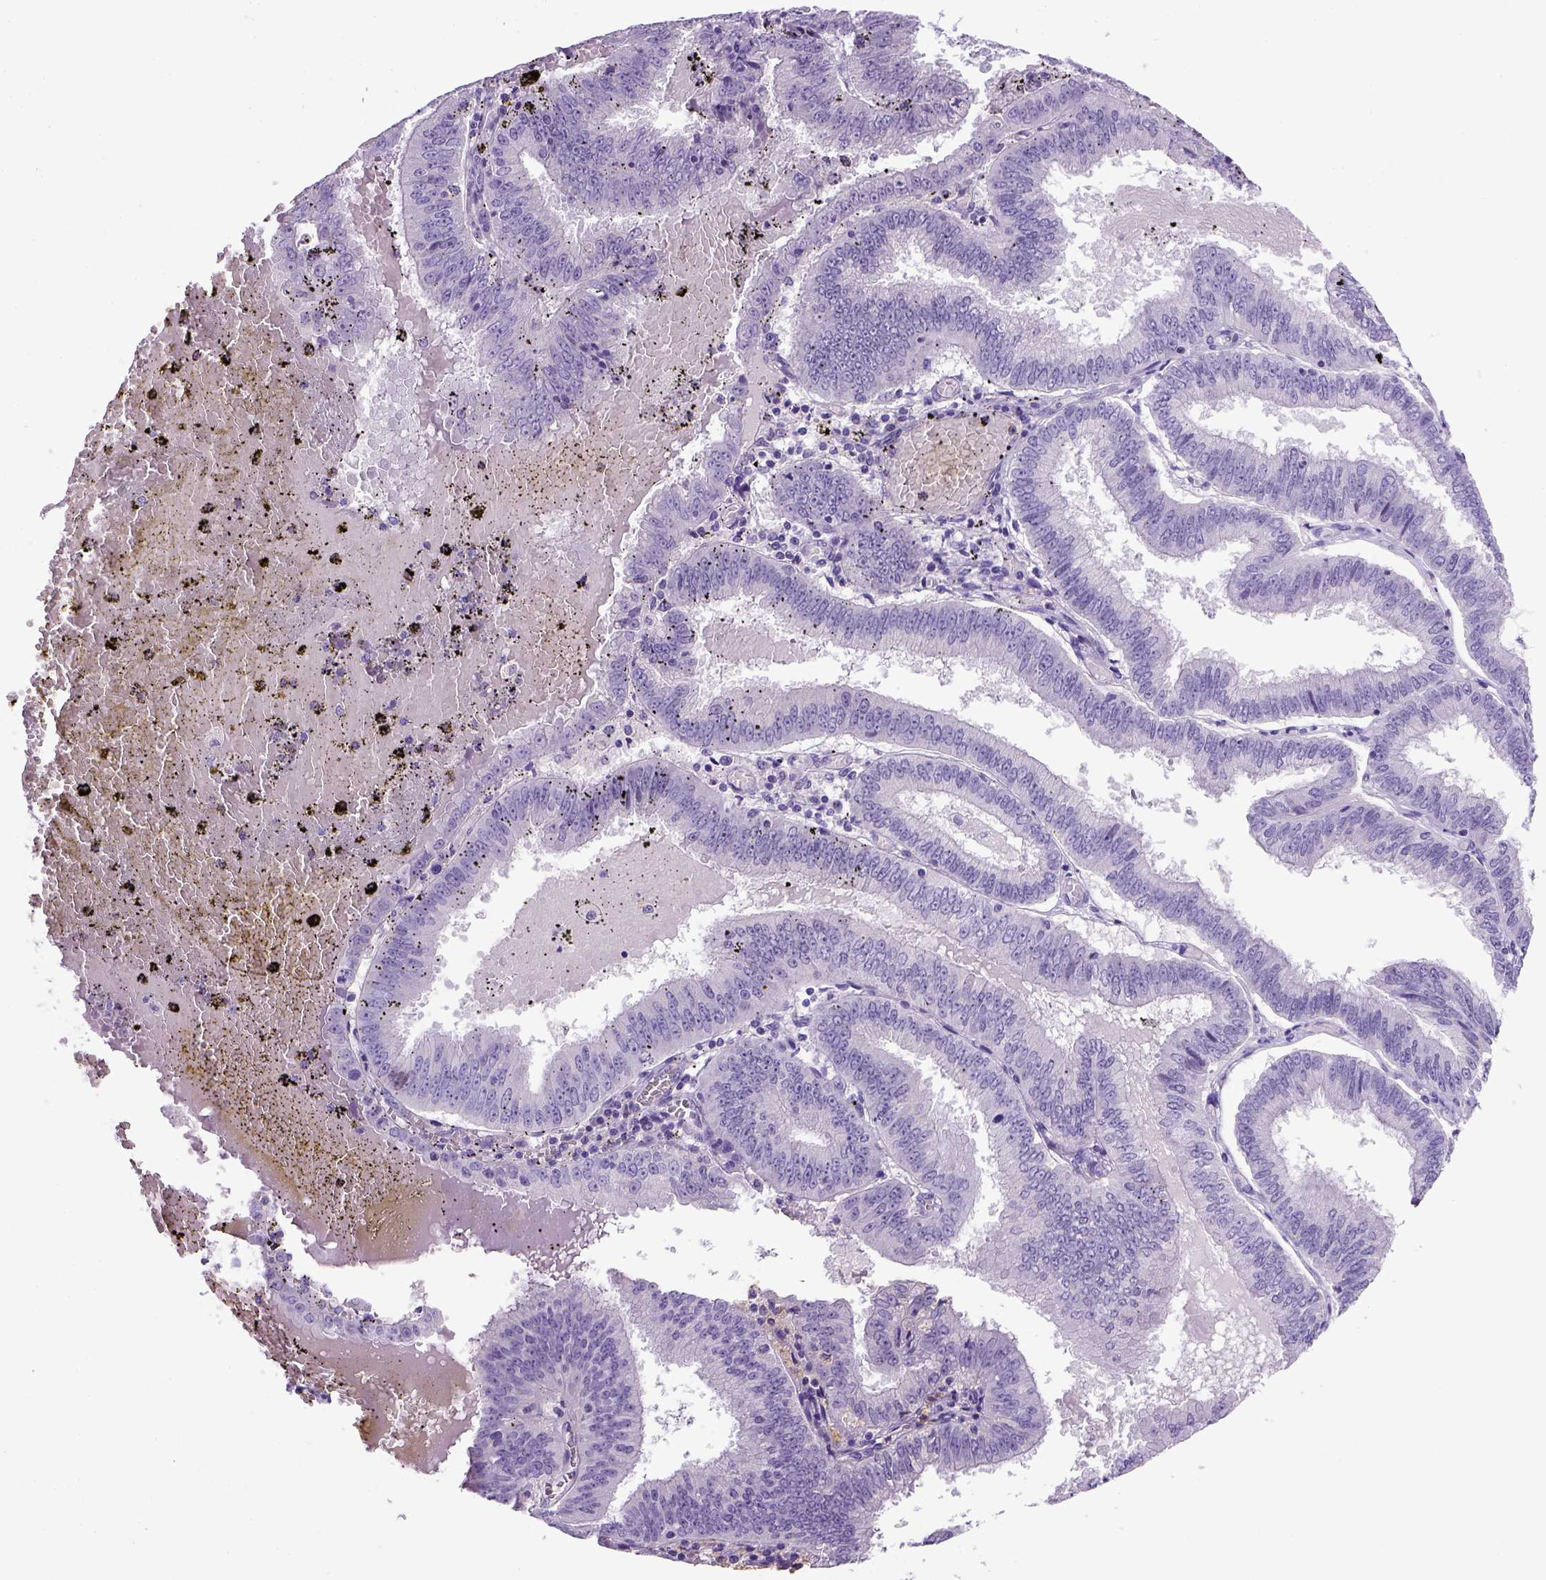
{"staining": {"intensity": "negative", "quantity": "none", "location": "none"}, "tissue": "endometrial cancer", "cell_type": "Tumor cells", "image_type": "cancer", "snomed": [{"axis": "morphology", "description": "Adenocarcinoma, NOS"}, {"axis": "topography", "description": "Endometrium"}], "caption": "This photomicrograph is of endometrial adenocarcinoma stained with immunohistochemistry to label a protein in brown with the nuclei are counter-stained blue. There is no positivity in tumor cells. (IHC, brightfield microscopy, high magnification).", "gene": "KRT71", "patient": {"sex": "female", "age": 66}}